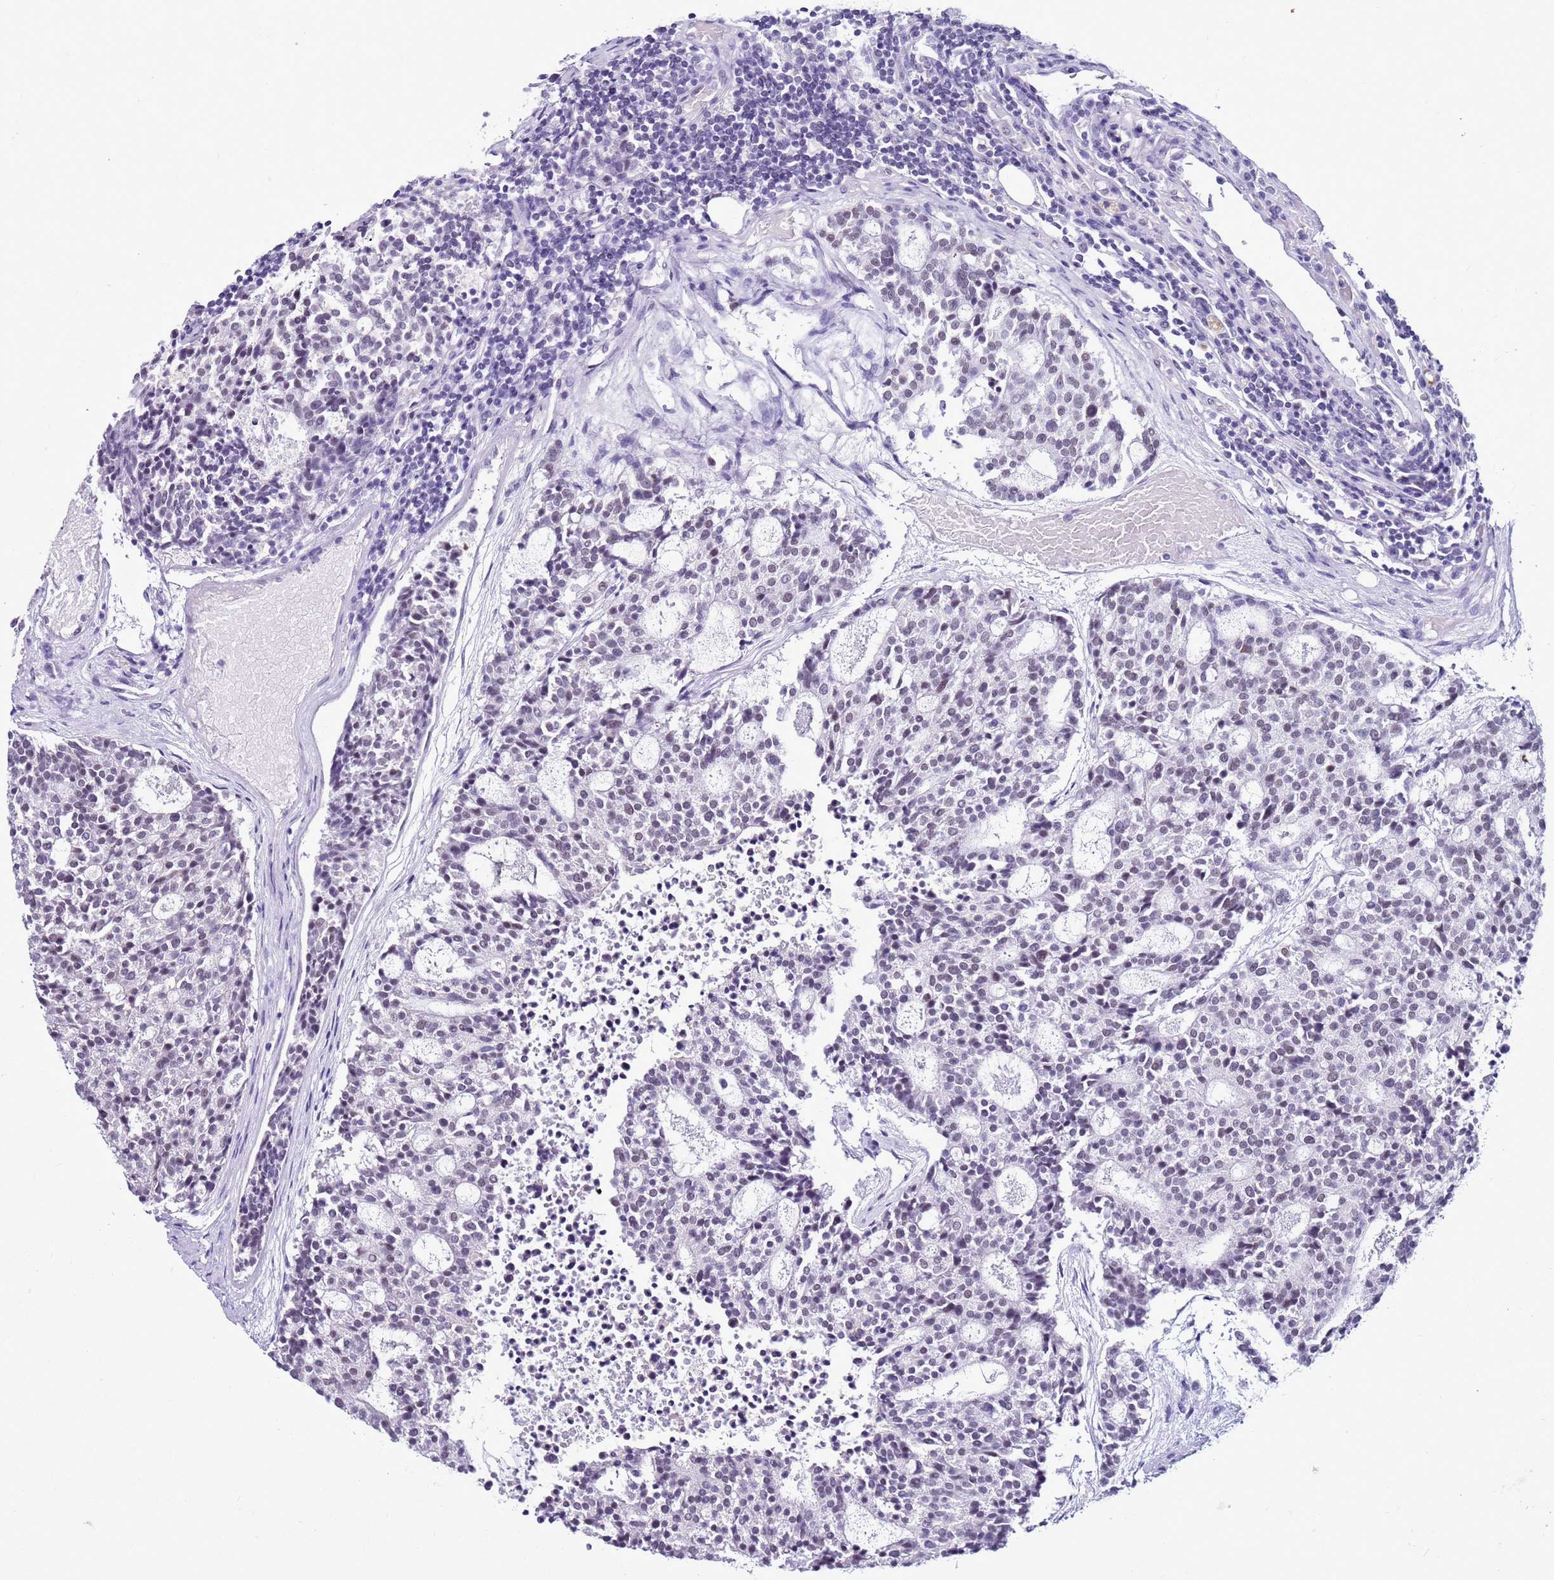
{"staining": {"intensity": "negative", "quantity": "none", "location": "none"}, "tissue": "carcinoid", "cell_type": "Tumor cells", "image_type": "cancer", "snomed": [{"axis": "morphology", "description": "Carcinoid, malignant, NOS"}, {"axis": "topography", "description": "Pancreas"}], "caption": "Protein analysis of carcinoid exhibits no significant positivity in tumor cells. The staining was performed using DAB to visualize the protein expression in brown, while the nuclei were stained in blue with hematoxylin (Magnification: 20x).", "gene": "DHX15", "patient": {"sex": "female", "age": 54}}